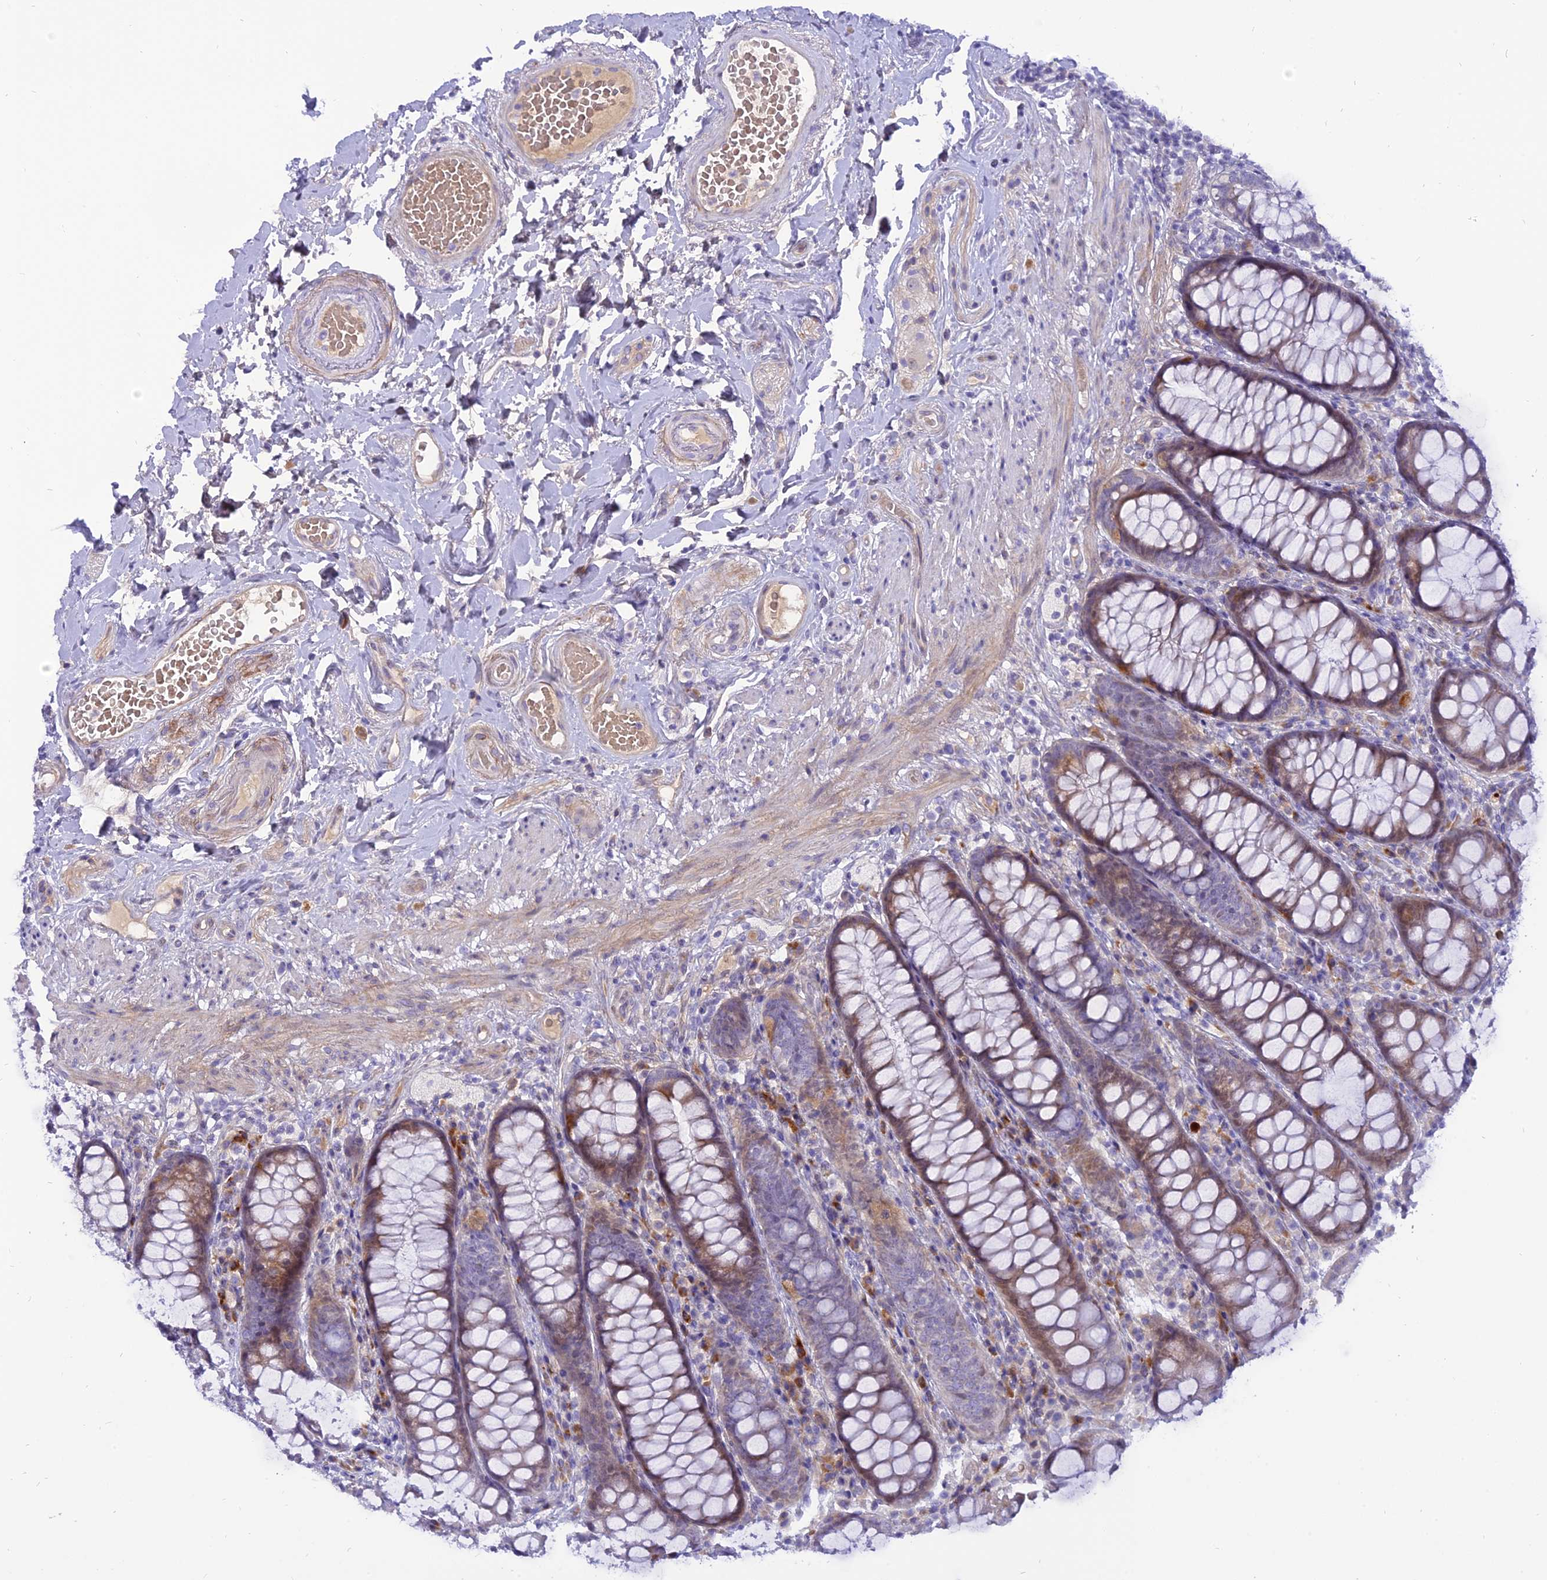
{"staining": {"intensity": "weak", "quantity": "25%-75%", "location": "cytoplasmic/membranous"}, "tissue": "rectum", "cell_type": "Glandular cells", "image_type": "normal", "snomed": [{"axis": "morphology", "description": "Normal tissue, NOS"}, {"axis": "topography", "description": "Rectum"}], "caption": "Brown immunohistochemical staining in normal human rectum shows weak cytoplasmic/membranous positivity in about 25%-75% of glandular cells.", "gene": "MBD3L1", "patient": {"sex": "male", "age": 83}}